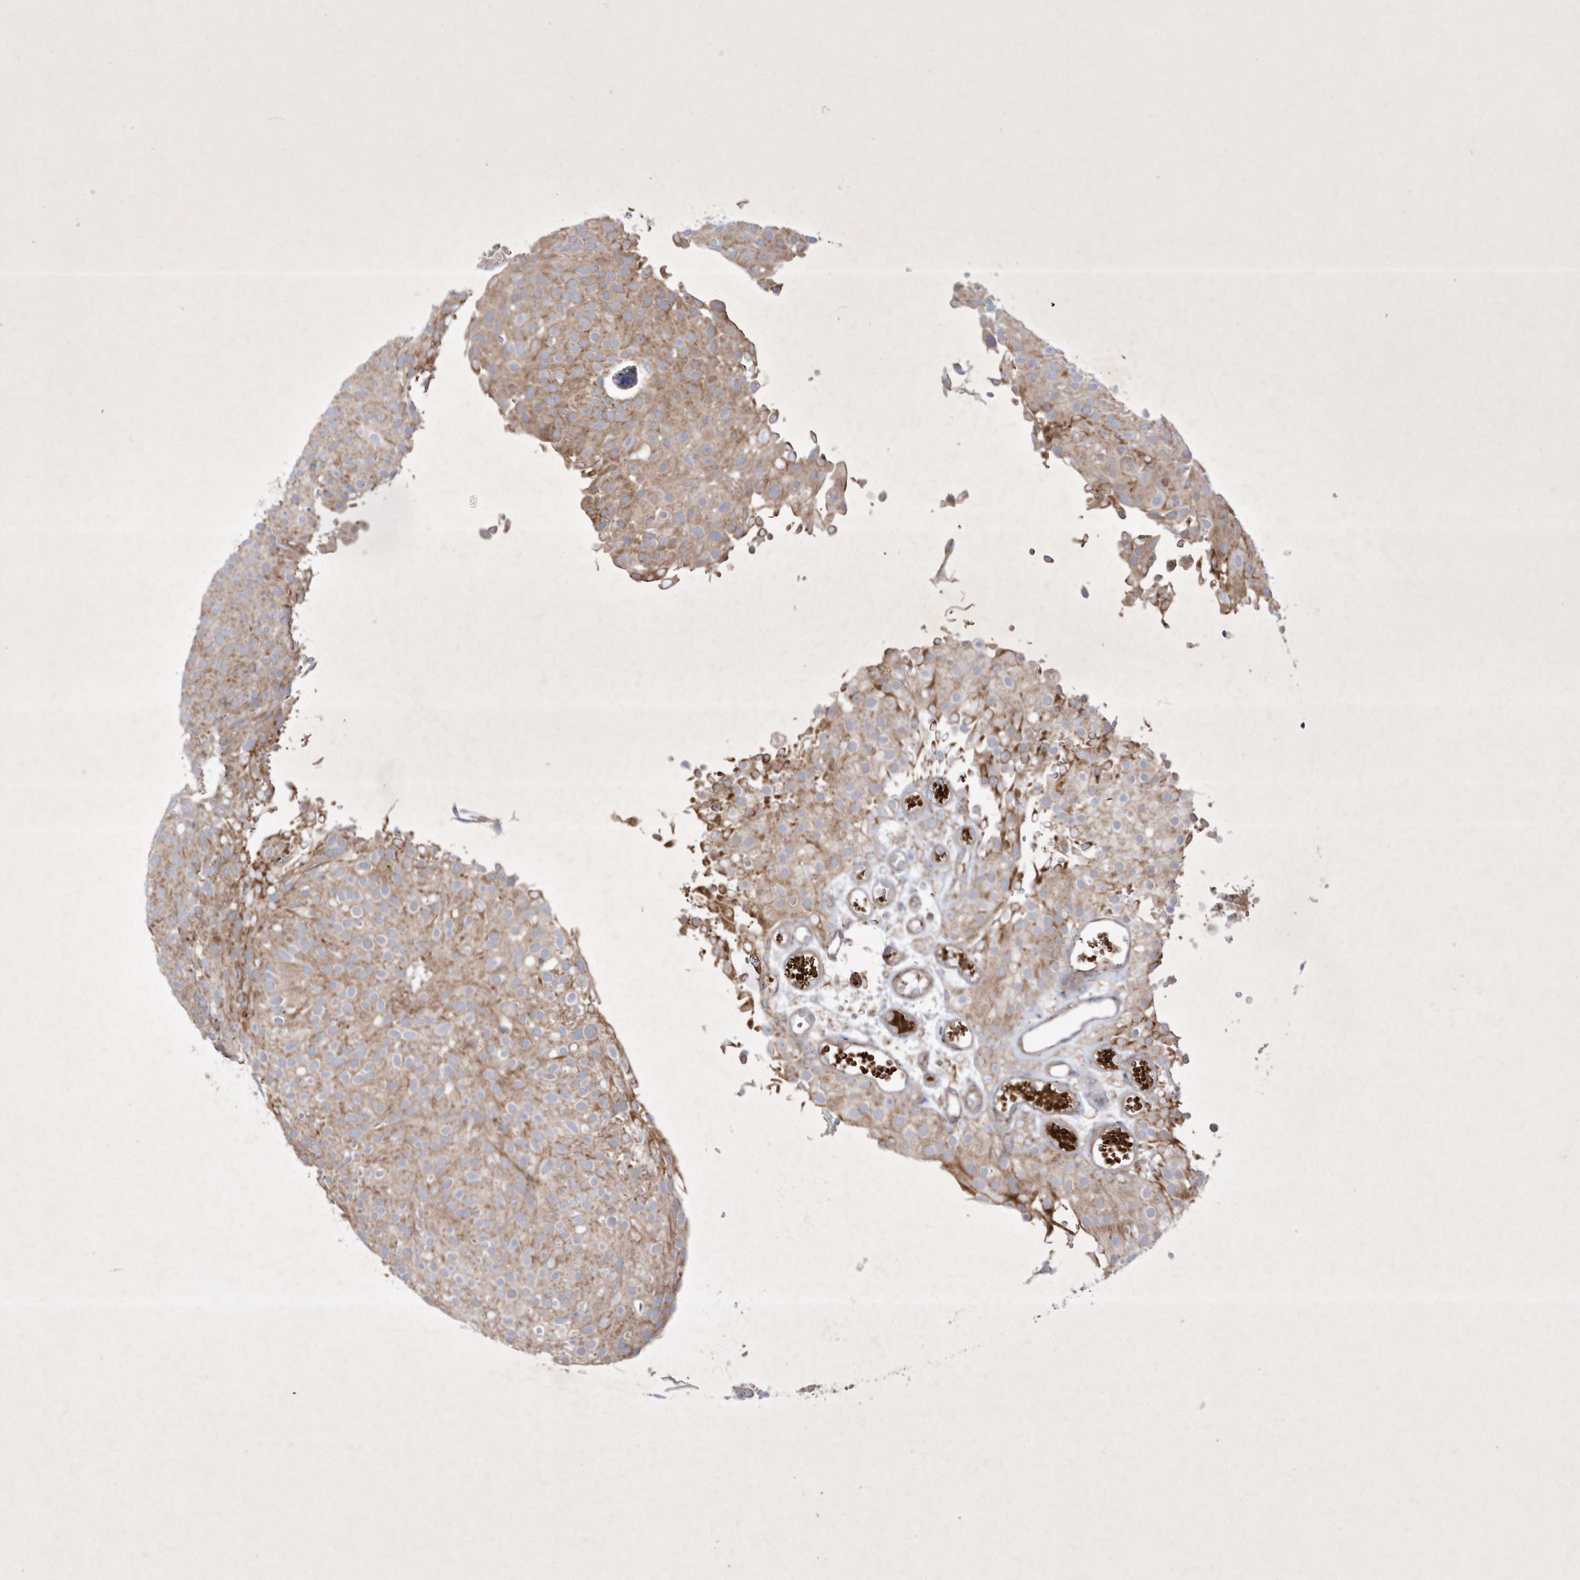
{"staining": {"intensity": "moderate", "quantity": ">75%", "location": "cytoplasmic/membranous"}, "tissue": "urothelial cancer", "cell_type": "Tumor cells", "image_type": "cancer", "snomed": [{"axis": "morphology", "description": "Urothelial carcinoma, Low grade"}, {"axis": "topography", "description": "Urinary bladder"}], "caption": "Low-grade urothelial carcinoma stained with a brown dye exhibits moderate cytoplasmic/membranous positive positivity in approximately >75% of tumor cells.", "gene": "OPA1", "patient": {"sex": "male", "age": 78}}